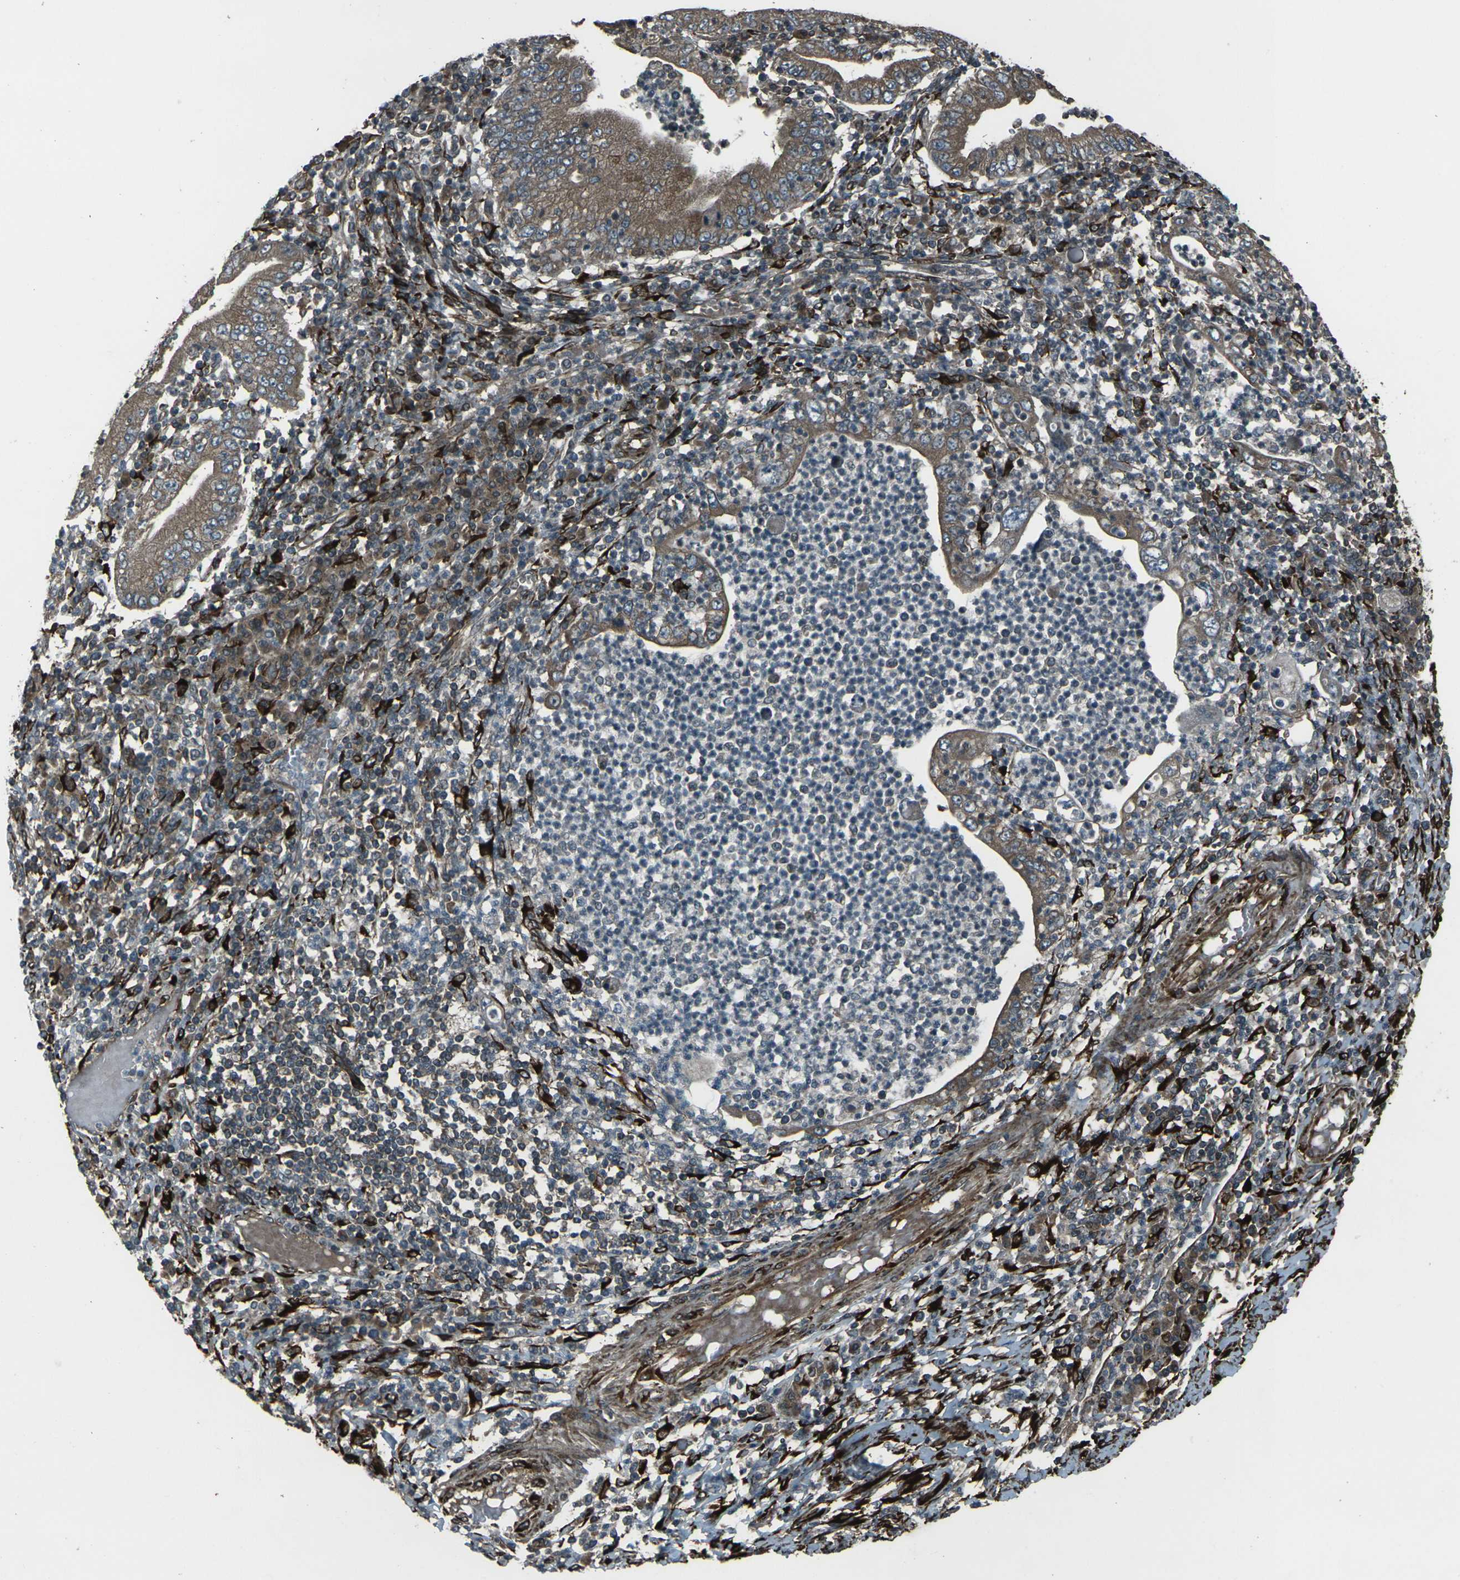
{"staining": {"intensity": "moderate", "quantity": ">75%", "location": "cytoplasmic/membranous"}, "tissue": "stomach cancer", "cell_type": "Tumor cells", "image_type": "cancer", "snomed": [{"axis": "morphology", "description": "Normal tissue, NOS"}, {"axis": "morphology", "description": "Adenocarcinoma, NOS"}, {"axis": "topography", "description": "Esophagus"}, {"axis": "topography", "description": "Stomach, upper"}, {"axis": "topography", "description": "Peripheral nerve tissue"}], "caption": "Protein staining of stomach cancer (adenocarcinoma) tissue reveals moderate cytoplasmic/membranous expression in about >75% of tumor cells.", "gene": "LSMEM1", "patient": {"sex": "male", "age": 62}}